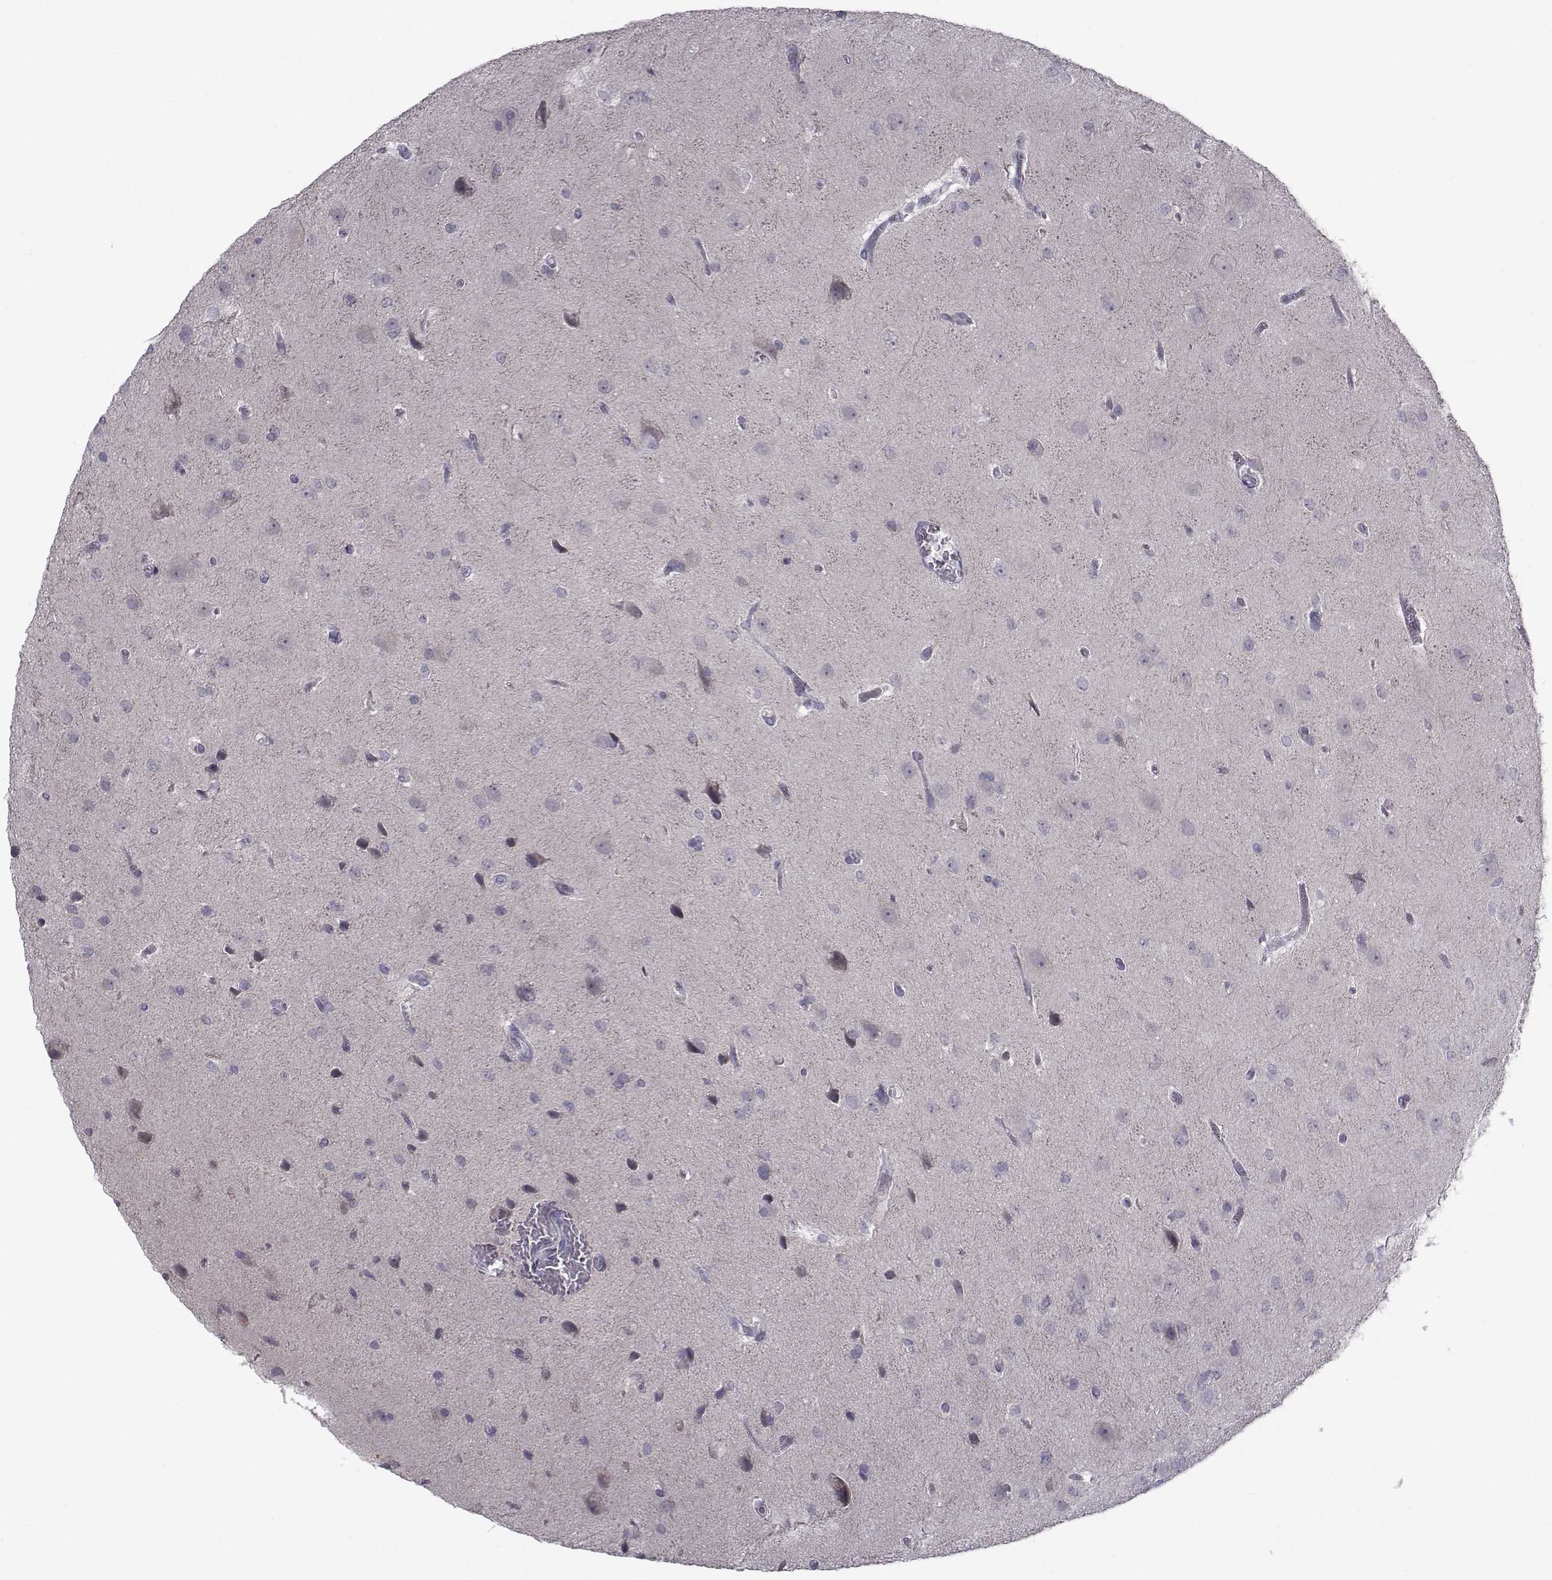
{"staining": {"intensity": "negative", "quantity": "none", "location": "none"}, "tissue": "glioma", "cell_type": "Tumor cells", "image_type": "cancer", "snomed": [{"axis": "morphology", "description": "Glioma, malignant, Low grade"}, {"axis": "topography", "description": "Brain"}], "caption": "Tumor cells show no significant positivity in glioma. Nuclei are stained in blue.", "gene": "ANGPT1", "patient": {"sex": "male", "age": 58}}